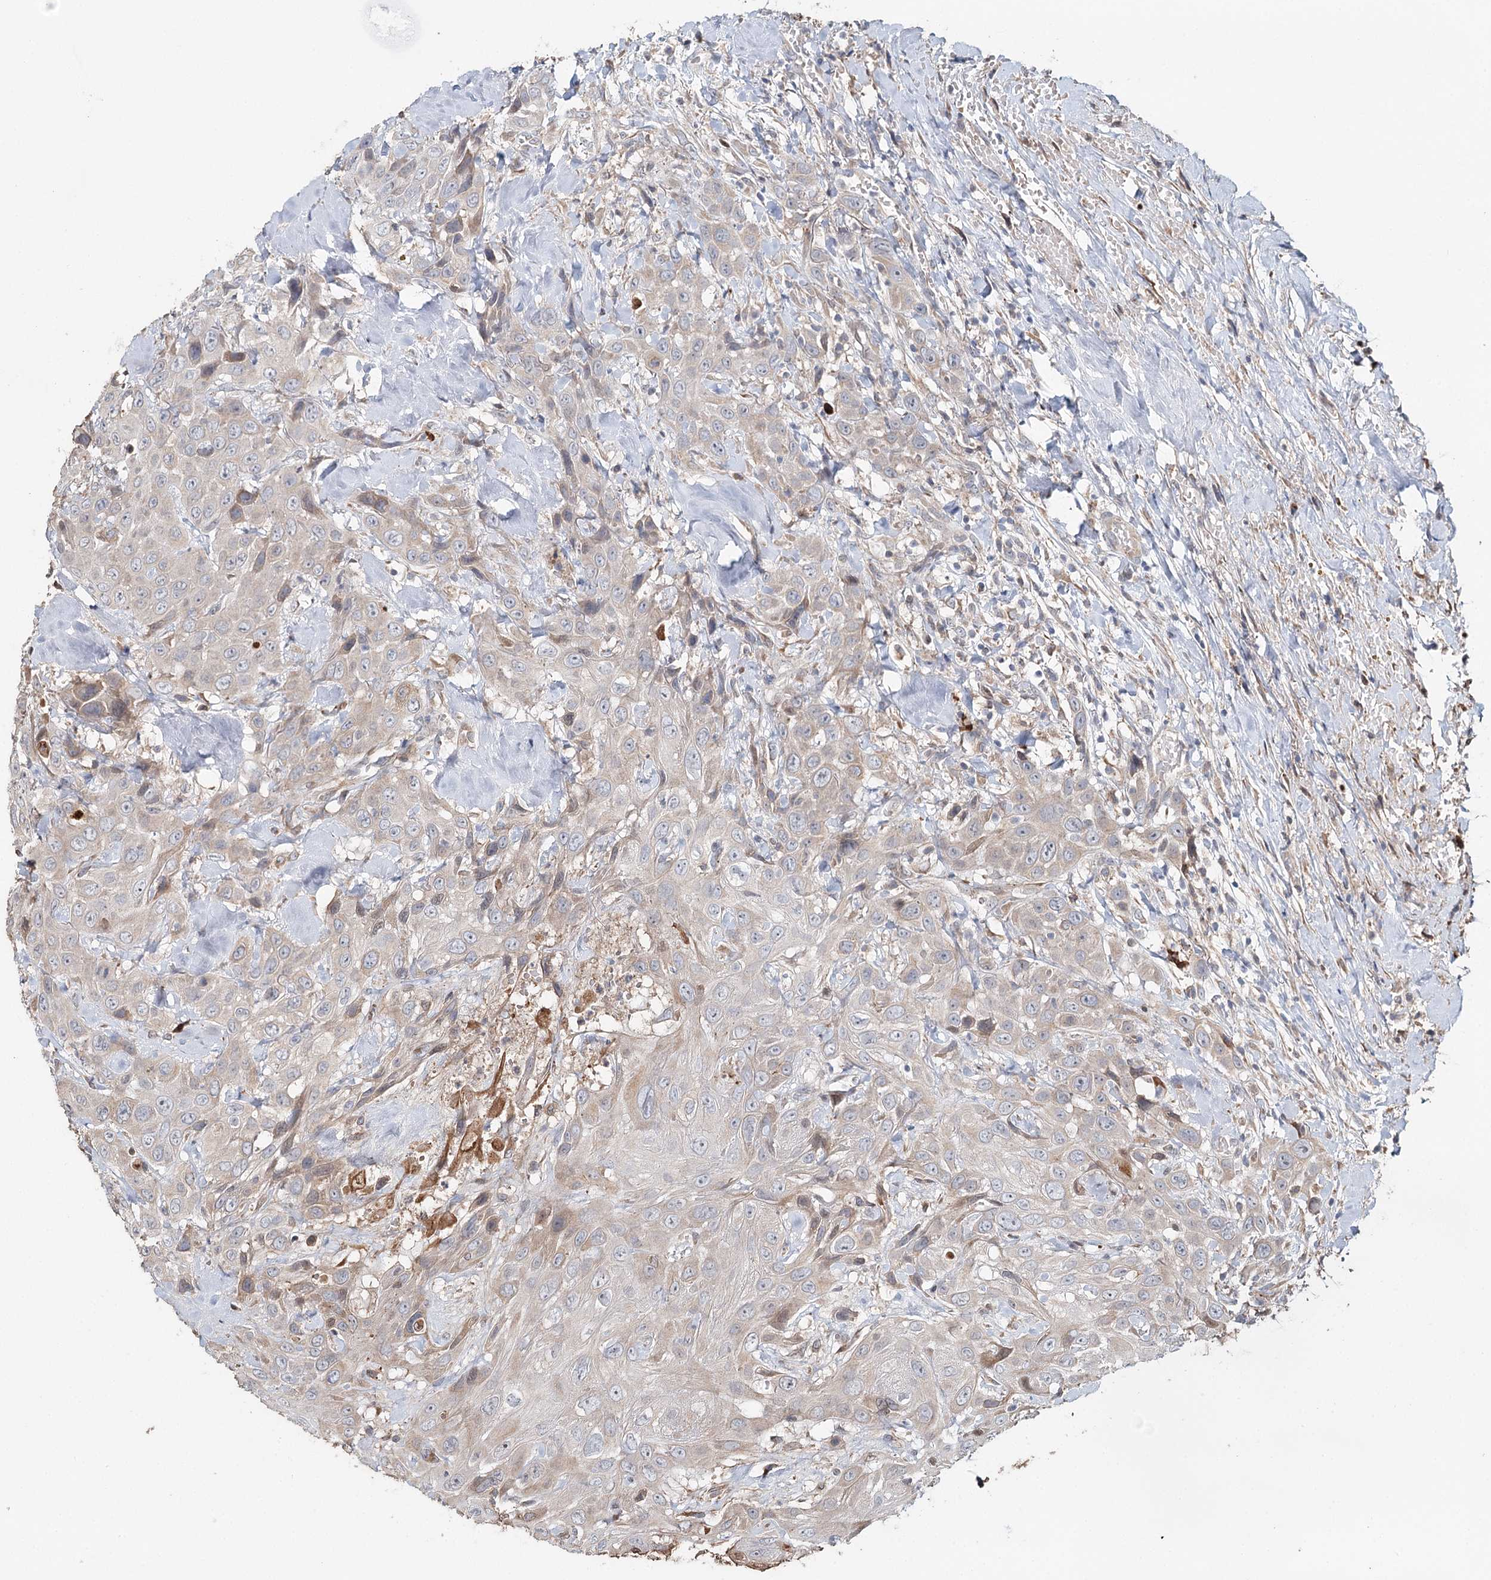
{"staining": {"intensity": "weak", "quantity": "<25%", "location": "cytoplasmic/membranous"}, "tissue": "head and neck cancer", "cell_type": "Tumor cells", "image_type": "cancer", "snomed": [{"axis": "morphology", "description": "Squamous cell carcinoma, NOS"}, {"axis": "topography", "description": "Head-Neck"}], "caption": "Tumor cells show no significant positivity in head and neck cancer (squamous cell carcinoma).", "gene": "SYVN1", "patient": {"sex": "male", "age": 81}}